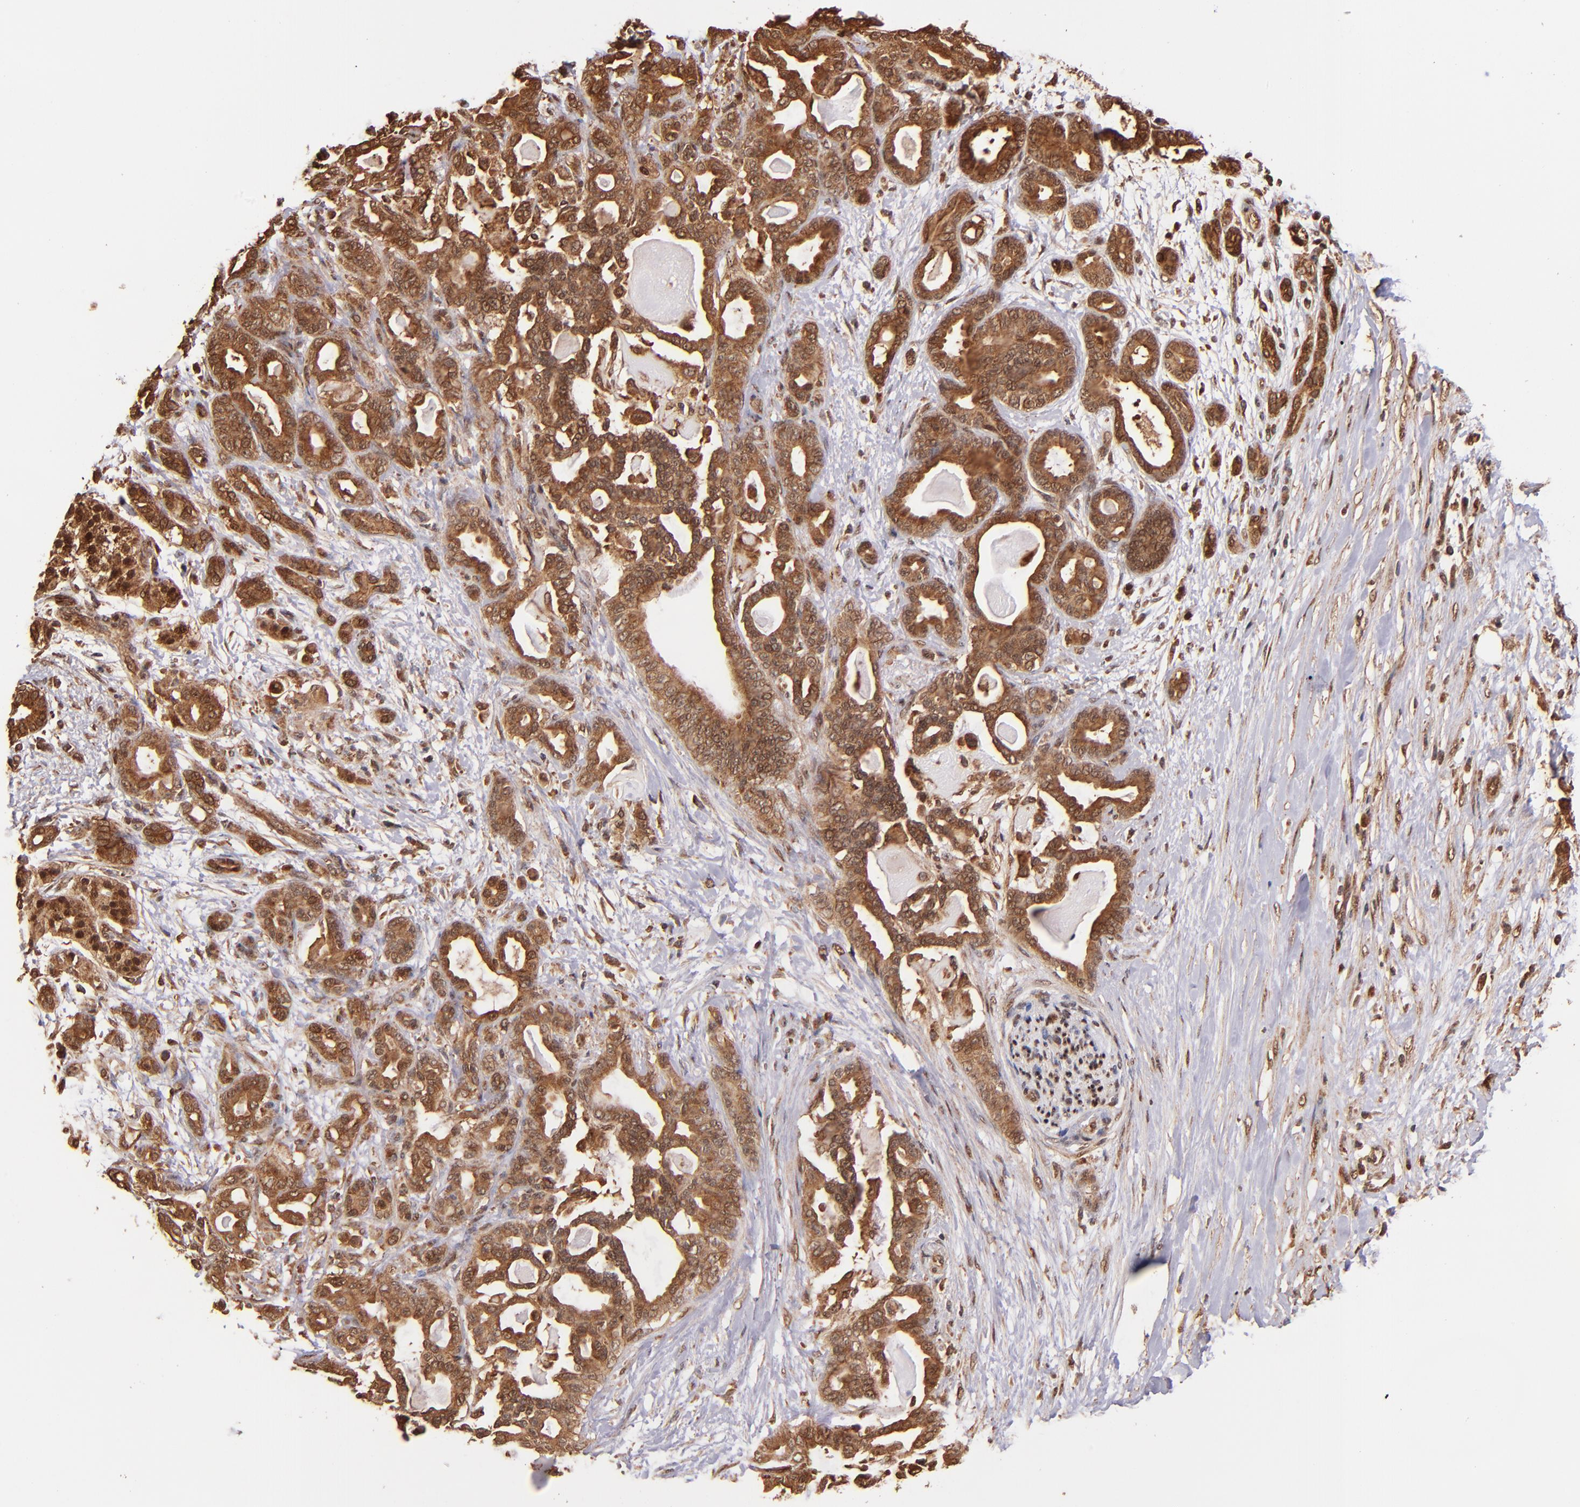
{"staining": {"intensity": "strong", "quantity": ">75%", "location": "cytoplasmic/membranous"}, "tissue": "pancreatic cancer", "cell_type": "Tumor cells", "image_type": "cancer", "snomed": [{"axis": "morphology", "description": "Adenocarcinoma, NOS"}, {"axis": "topography", "description": "Pancreas"}], "caption": "Brown immunohistochemical staining in human pancreatic cancer (adenocarcinoma) exhibits strong cytoplasmic/membranous expression in approximately >75% of tumor cells.", "gene": "STX8", "patient": {"sex": "male", "age": 63}}